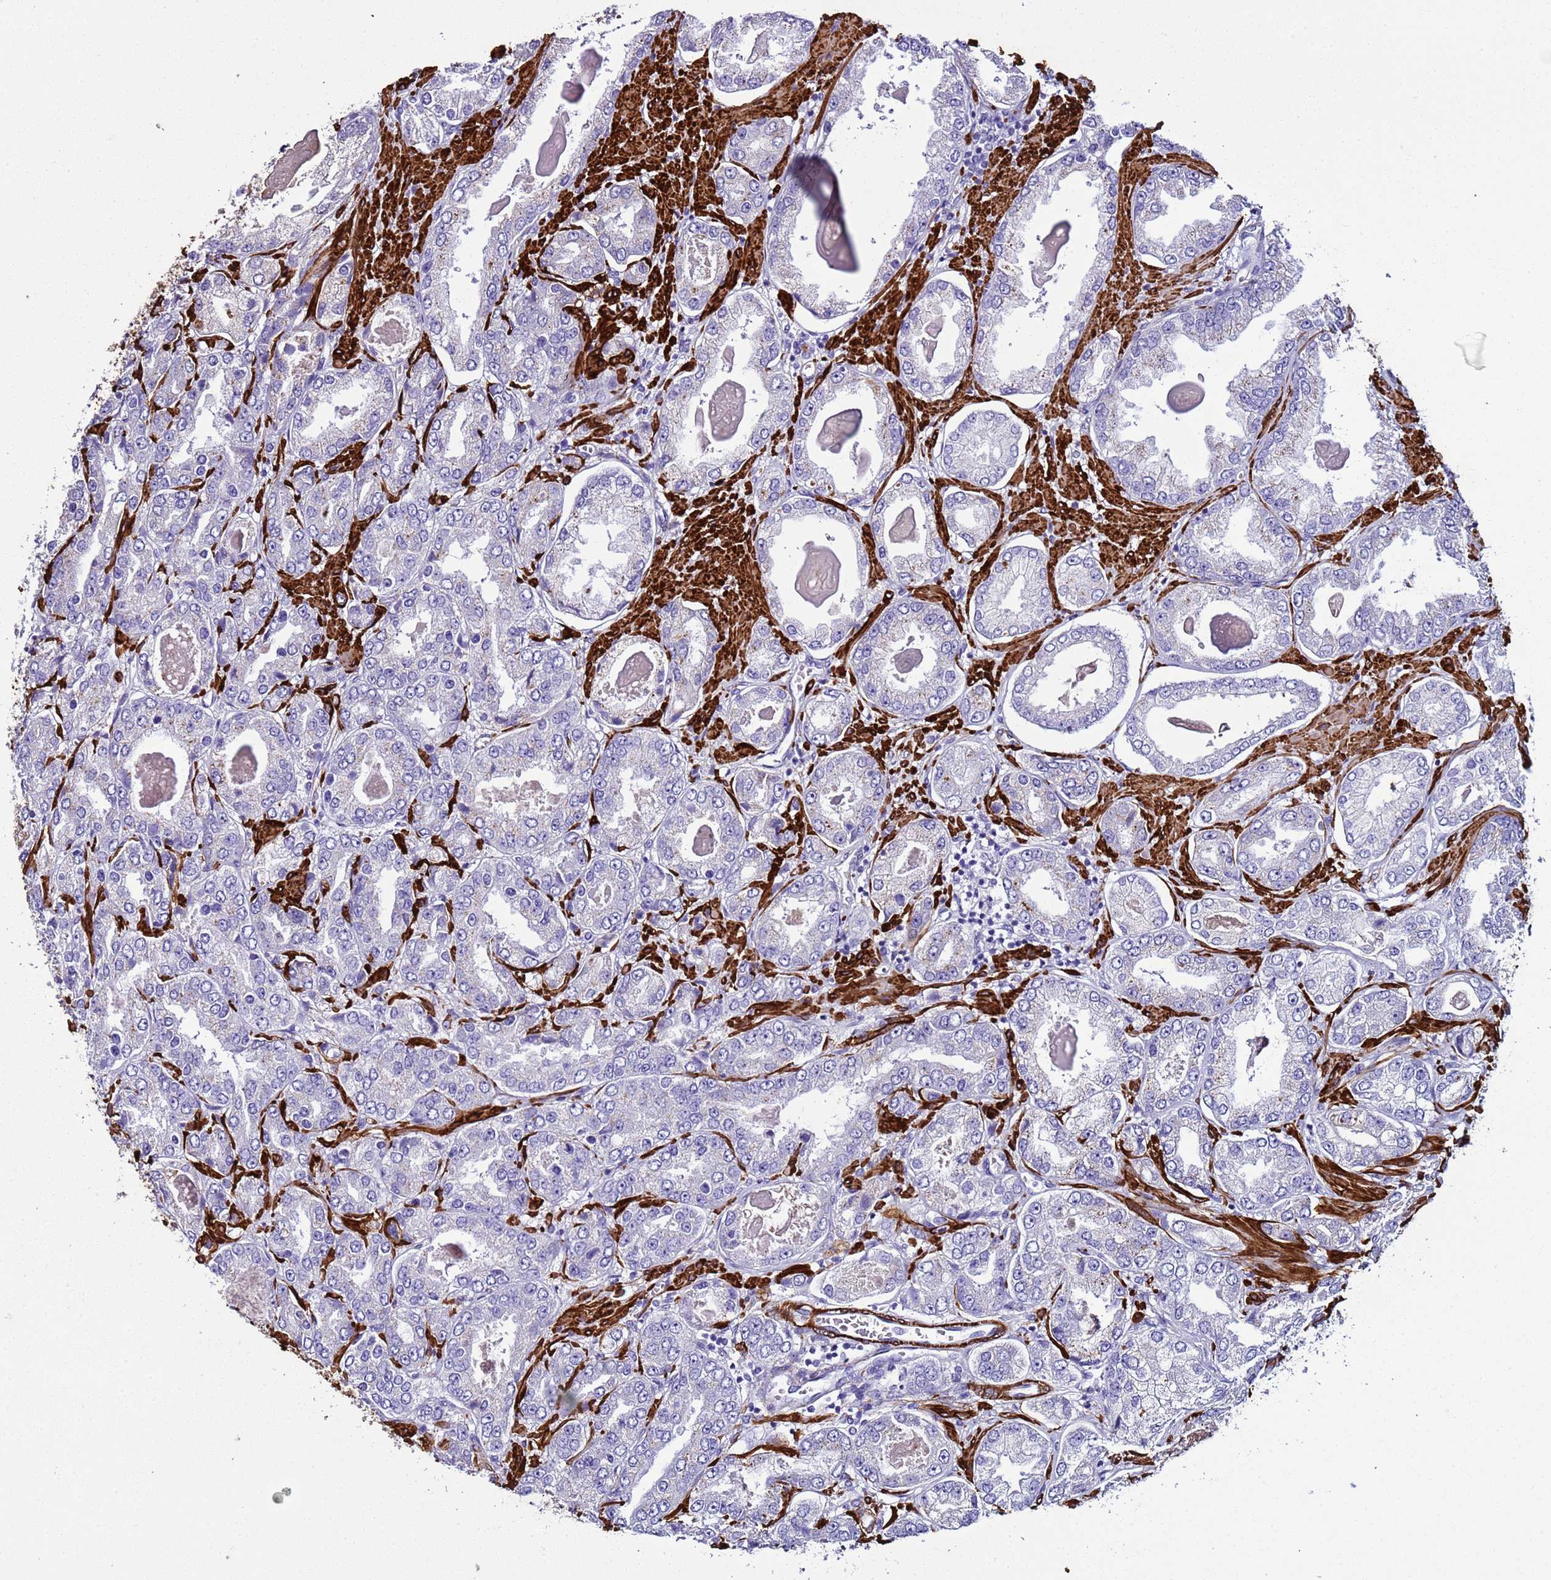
{"staining": {"intensity": "negative", "quantity": "none", "location": "none"}, "tissue": "prostate cancer", "cell_type": "Tumor cells", "image_type": "cancer", "snomed": [{"axis": "morphology", "description": "Adenocarcinoma, High grade"}, {"axis": "topography", "description": "Prostate"}], "caption": "An image of human prostate cancer is negative for staining in tumor cells.", "gene": "RABL2B", "patient": {"sex": "male", "age": 68}}